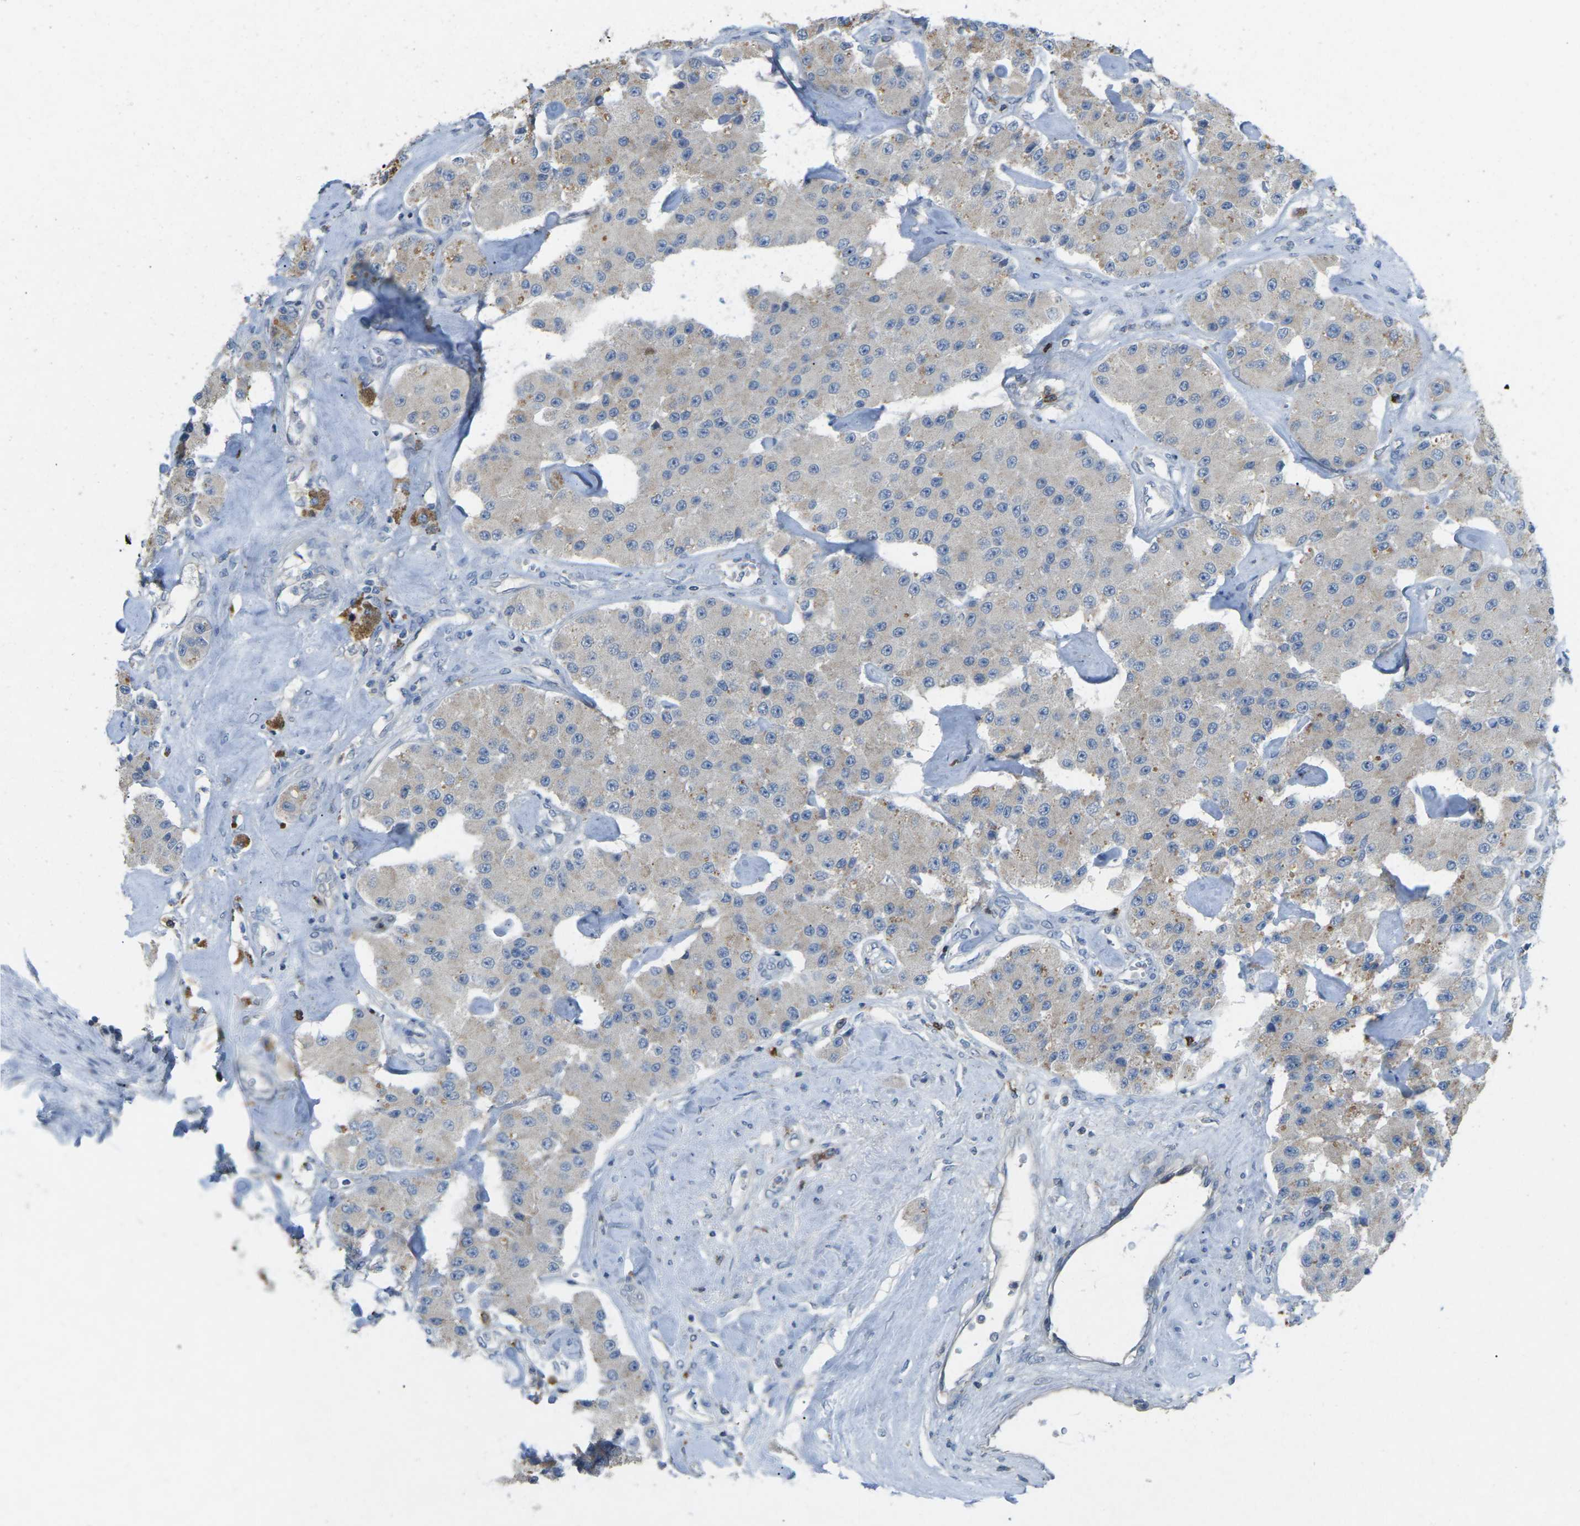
{"staining": {"intensity": "weak", "quantity": "25%-75%", "location": "cytoplasmic/membranous"}, "tissue": "carcinoid", "cell_type": "Tumor cells", "image_type": "cancer", "snomed": [{"axis": "morphology", "description": "Carcinoid, malignant, NOS"}, {"axis": "topography", "description": "Pancreas"}], "caption": "Brown immunohistochemical staining in human carcinoid reveals weak cytoplasmic/membranous expression in approximately 25%-75% of tumor cells. The staining was performed using DAB to visualize the protein expression in brown, while the nuclei were stained in blue with hematoxylin (Magnification: 20x).", "gene": "CD19", "patient": {"sex": "male", "age": 41}}